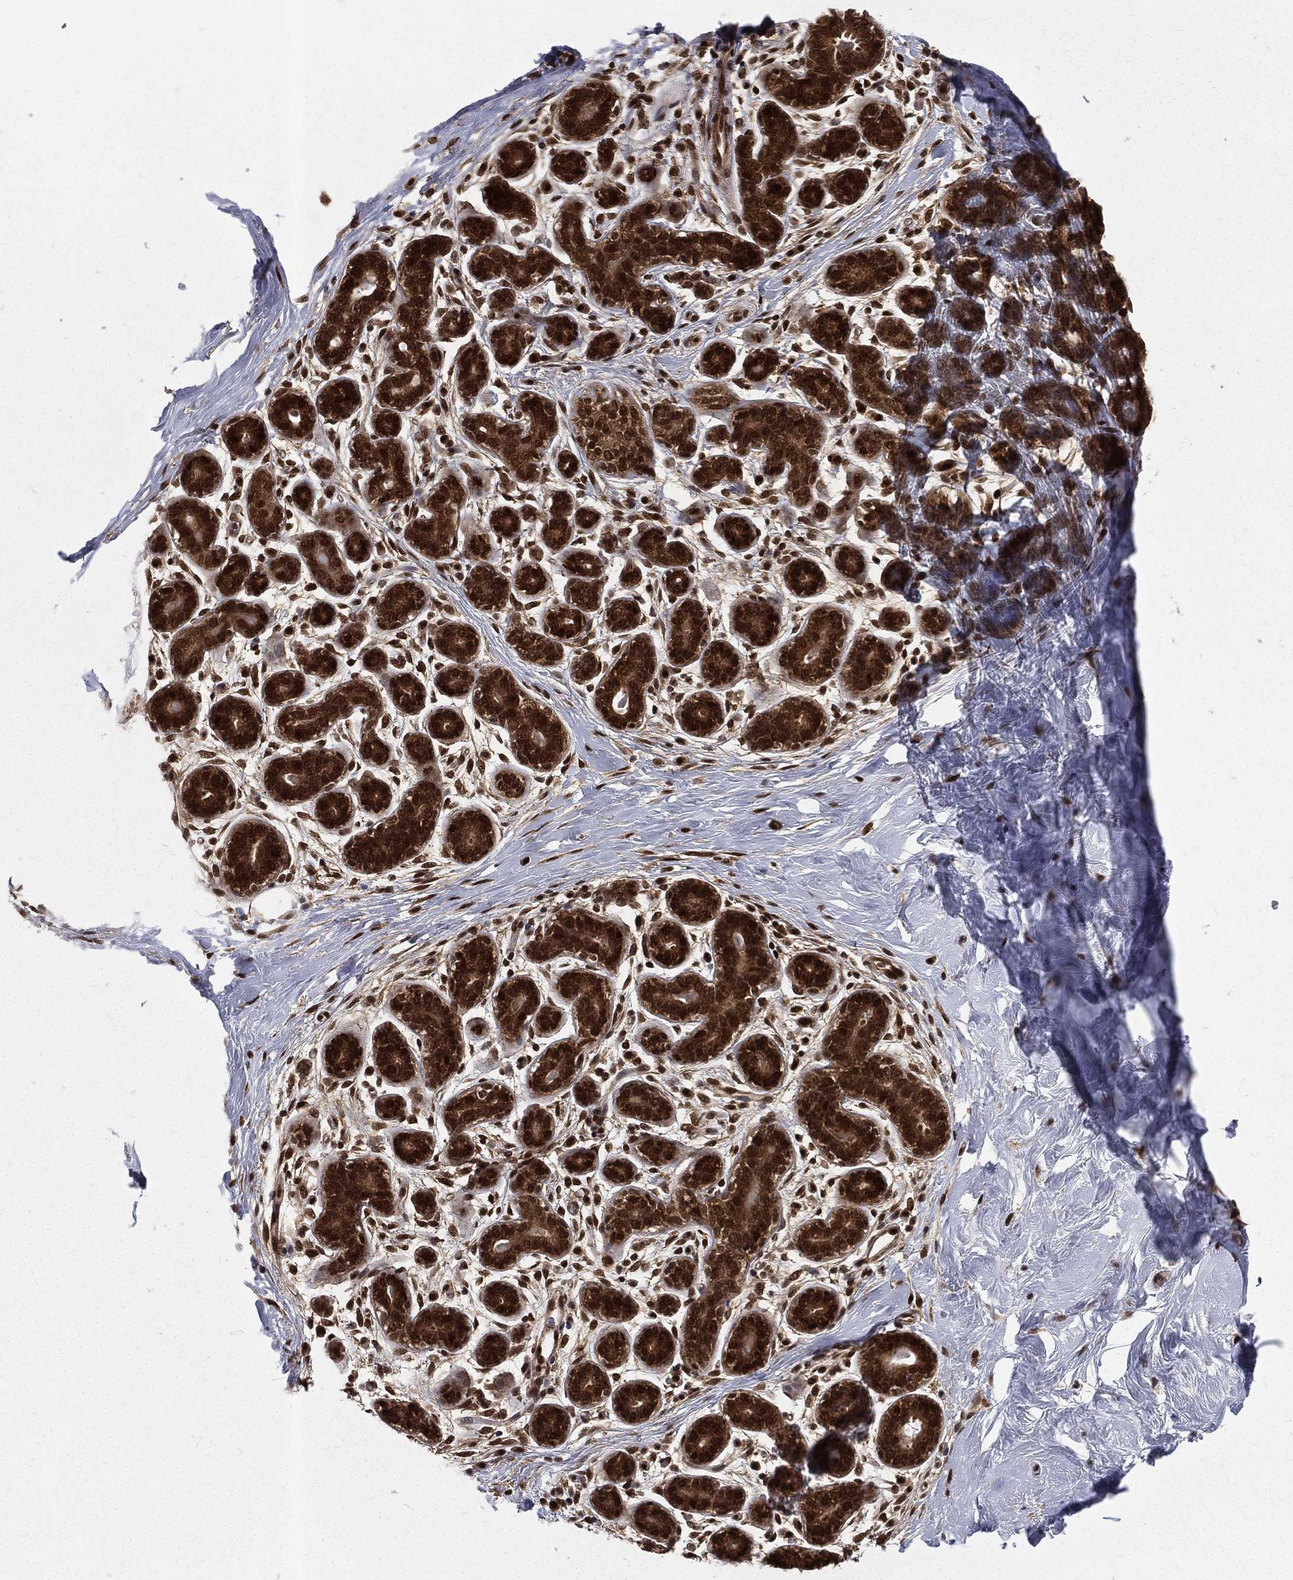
{"staining": {"intensity": "strong", "quantity": ">75%", "location": "cytoplasmic/membranous,nuclear"}, "tissue": "breast", "cell_type": "Glandular cells", "image_type": "normal", "snomed": [{"axis": "morphology", "description": "Normal tissue, NOS"}, {"axis": "topography", "description": "Breast"}], "caption": "Benign breast was stained to show a protein in brown. There is high levels of strong cytoplasmic/membranous,nuclear staining in about >75% of glandular cells. The staining was performed using DAB to visualize the protein expression in brown, while the nuclei were stained in blue with hematoxylin (Magnification: 20x).", "gene": "COPS4", "patient": {"sex": "female", "age": 43}}